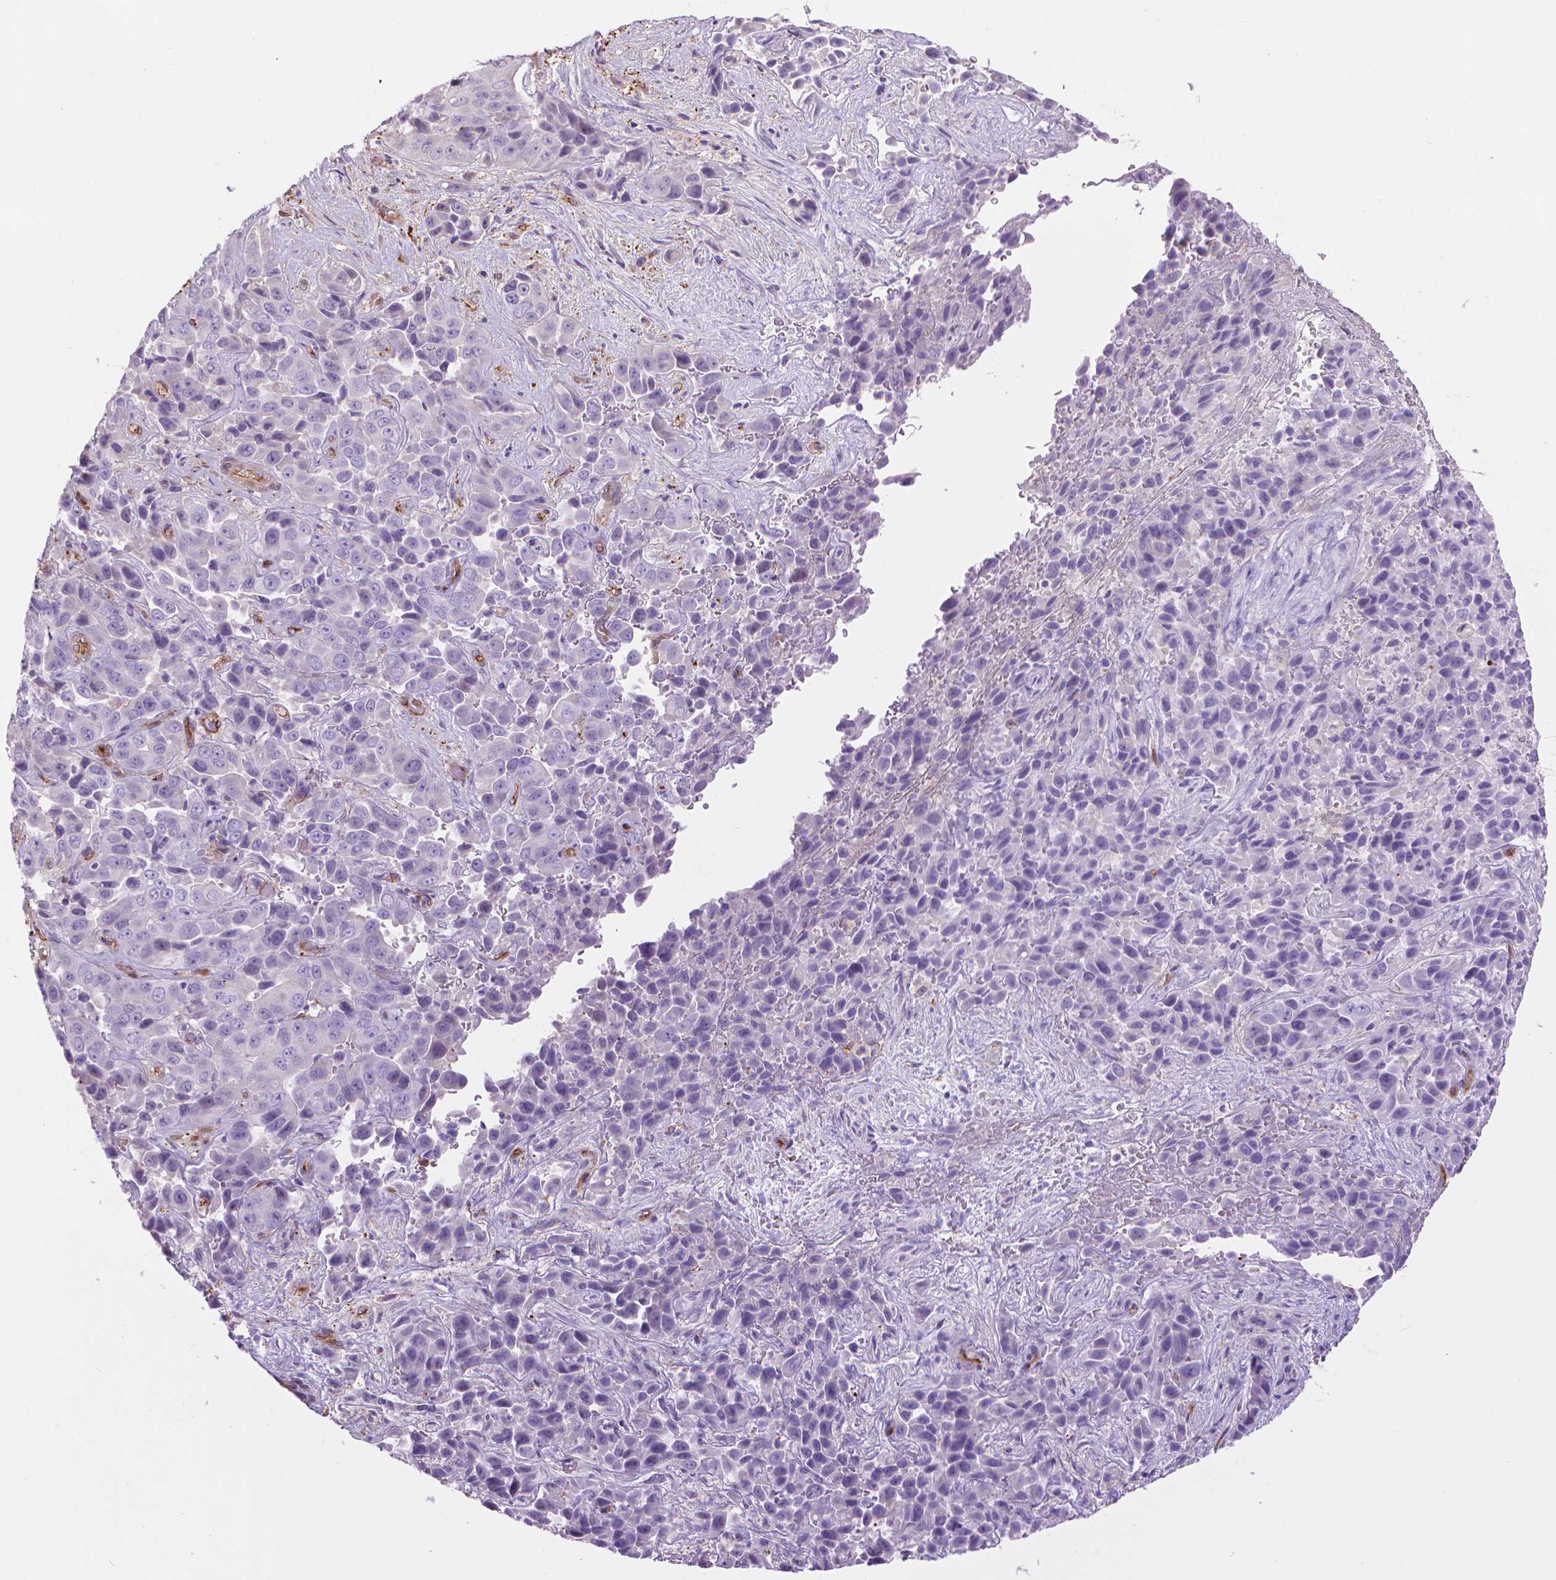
{"staining": {"intensity": "negative", "quantity": "none", "location": "none"}, "tissue": "liver cancer", "cell_type": "Tumor cells", "image_type": "cancer", "snomed": [{"axis": "morphology", "description": "Cholangiocarcinoma"}, {"axis": "topography", "description": "Liver"}], "caption": "This image is of liver cancer (cholangiocarcinoma) stained with immunohistochemistry (IHC) to label a protein in brown with the nuclei are counter-stained blue. There is no expression in tumor cells.", "gene": "CLIC4", "patient": {"sex": "female", "age": 52}}